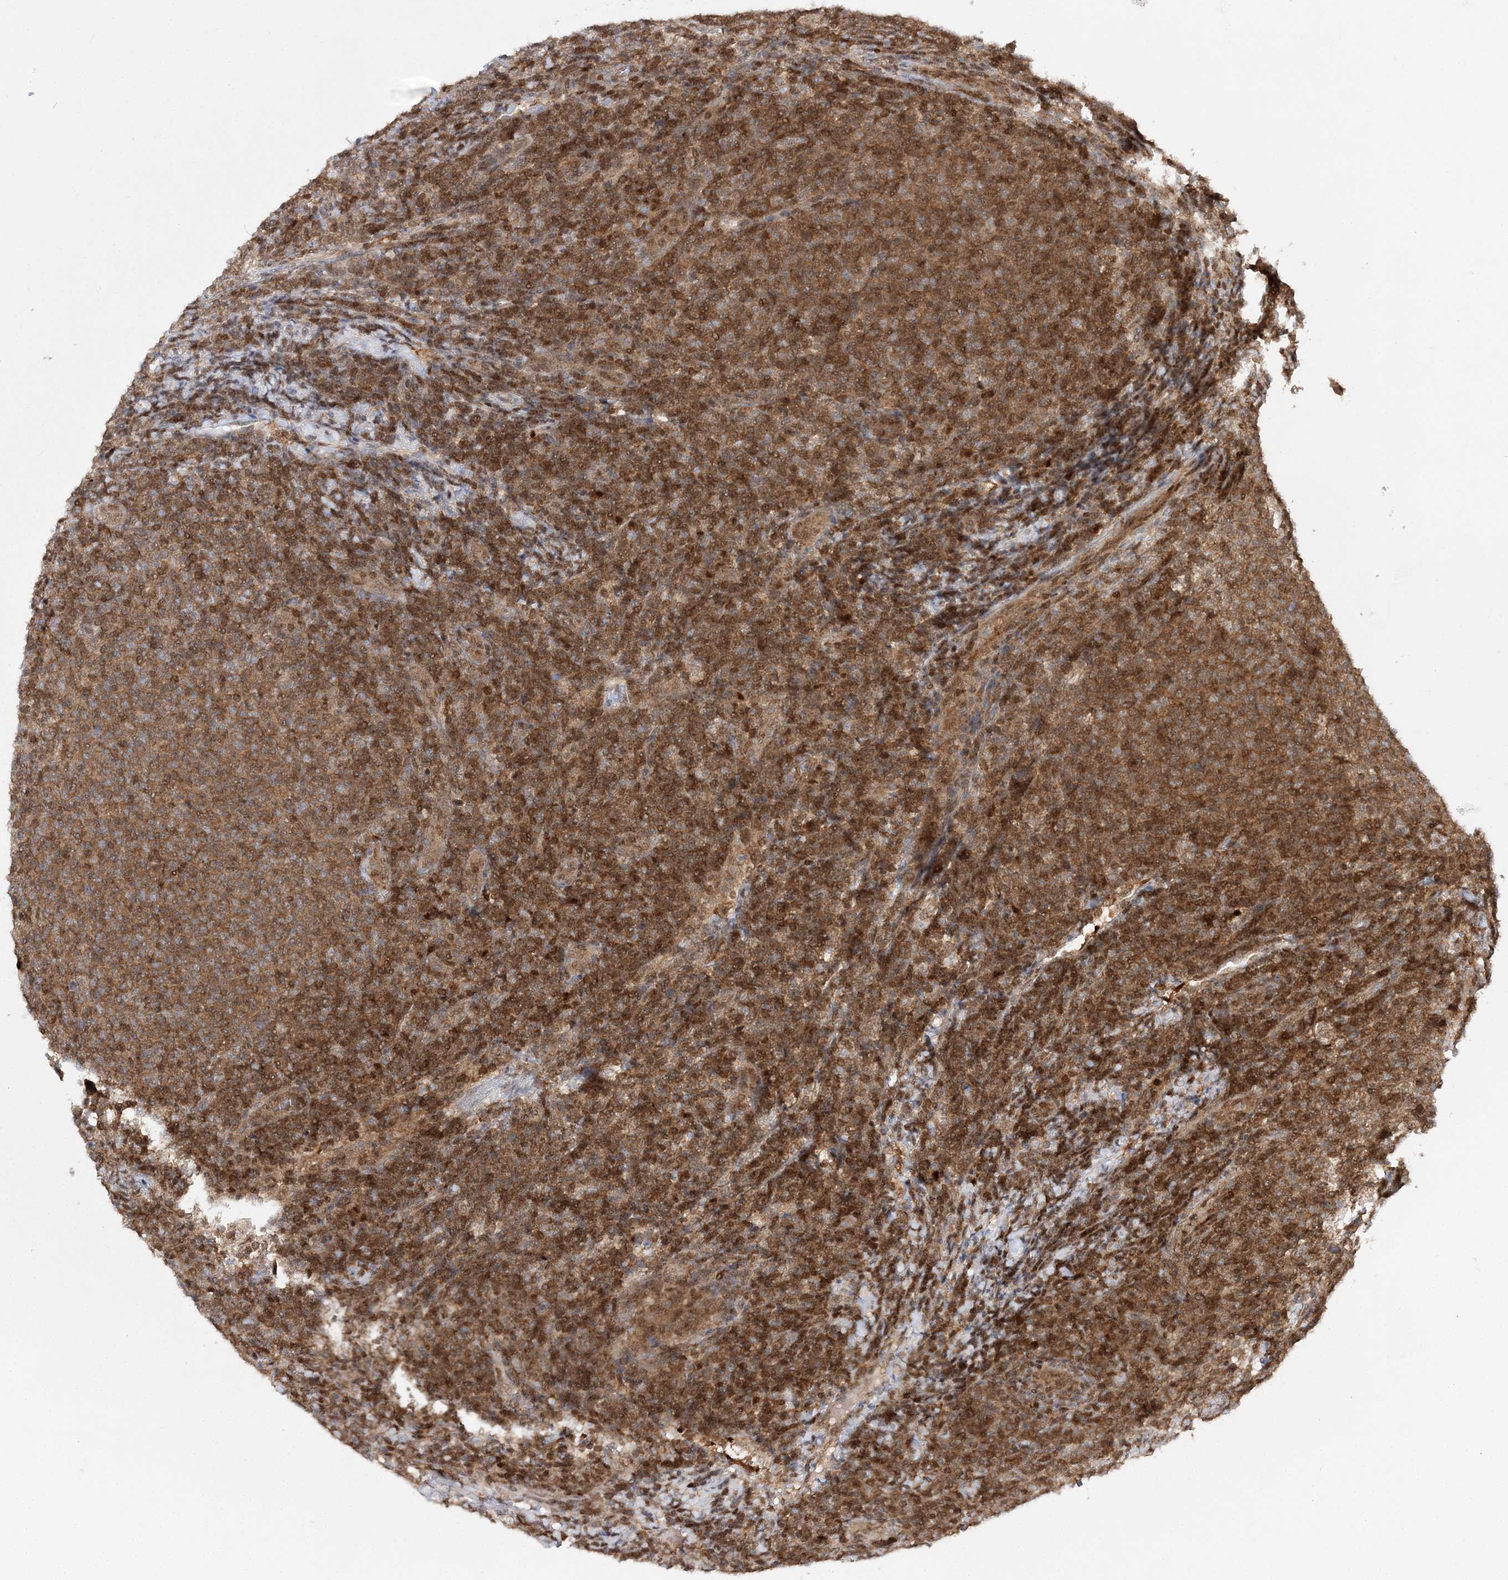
{"staining": {"intensity": "strong", "quantity": ">75%", "location": "cytoplasmic/membranous"}, "tissue": "lymphoma", "cell_type": "Tumor cells", "image_type": "cancer", "snomed": [{"axis": "morphology", "description": "Malignant lymphoma, non-Hodgkin's type, Low grade"}, {"axis": "topography", "description": "Lymph node"}], "caption": "Low-grade malignant lymphoma, non-Hodgkin's type was stained to show a protein in brown. There is high levels of strong cytoplasmic/membranous staining in about >75% of tumor cells.", "gene": "NIF3L1", "patient": {"sex": "male", "age": 66}}